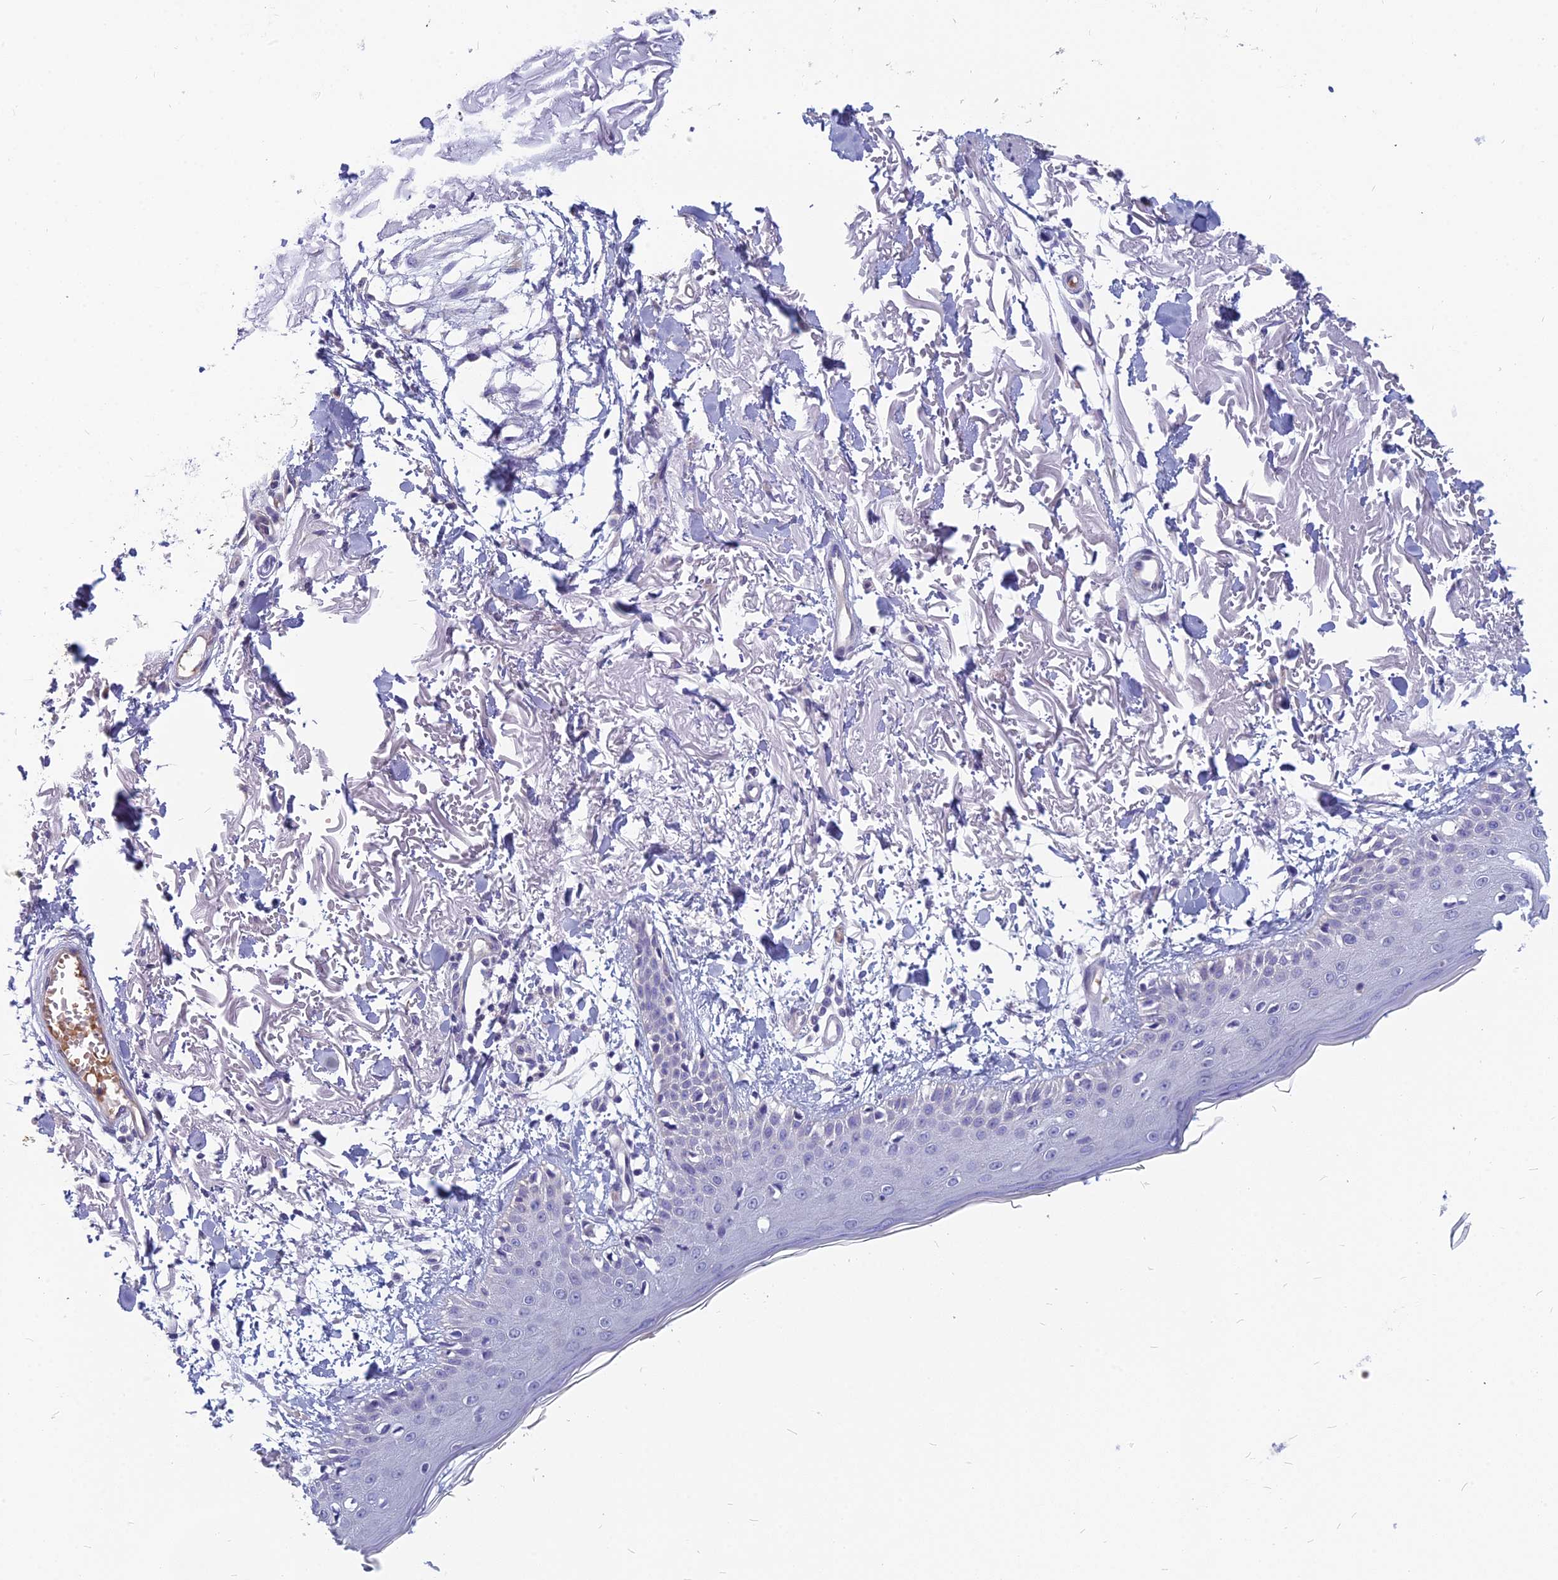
{"staining": {"intensity": "negative", "quantity": "none", "location": "none"}, "tissue": "skin", "cell_type": "Fibroblasts", "image_type": "normal", "snomed": [{"axis": "morphology", "description": "Normal tissue, NOS"}, {"axis": "morphology", "description": "Squamous cell carcinoma, NOS"}, {"axis": "topography", "description": "Skin"}, {"axis": "topography", "description": "Peripheral nerve tissue"}], "caption": "Photomicrograph shows no significant protein positivity in fibroblasts of normal skin.", "gene": "RBM41", "patient": {"sex": "male", "age": 83}}